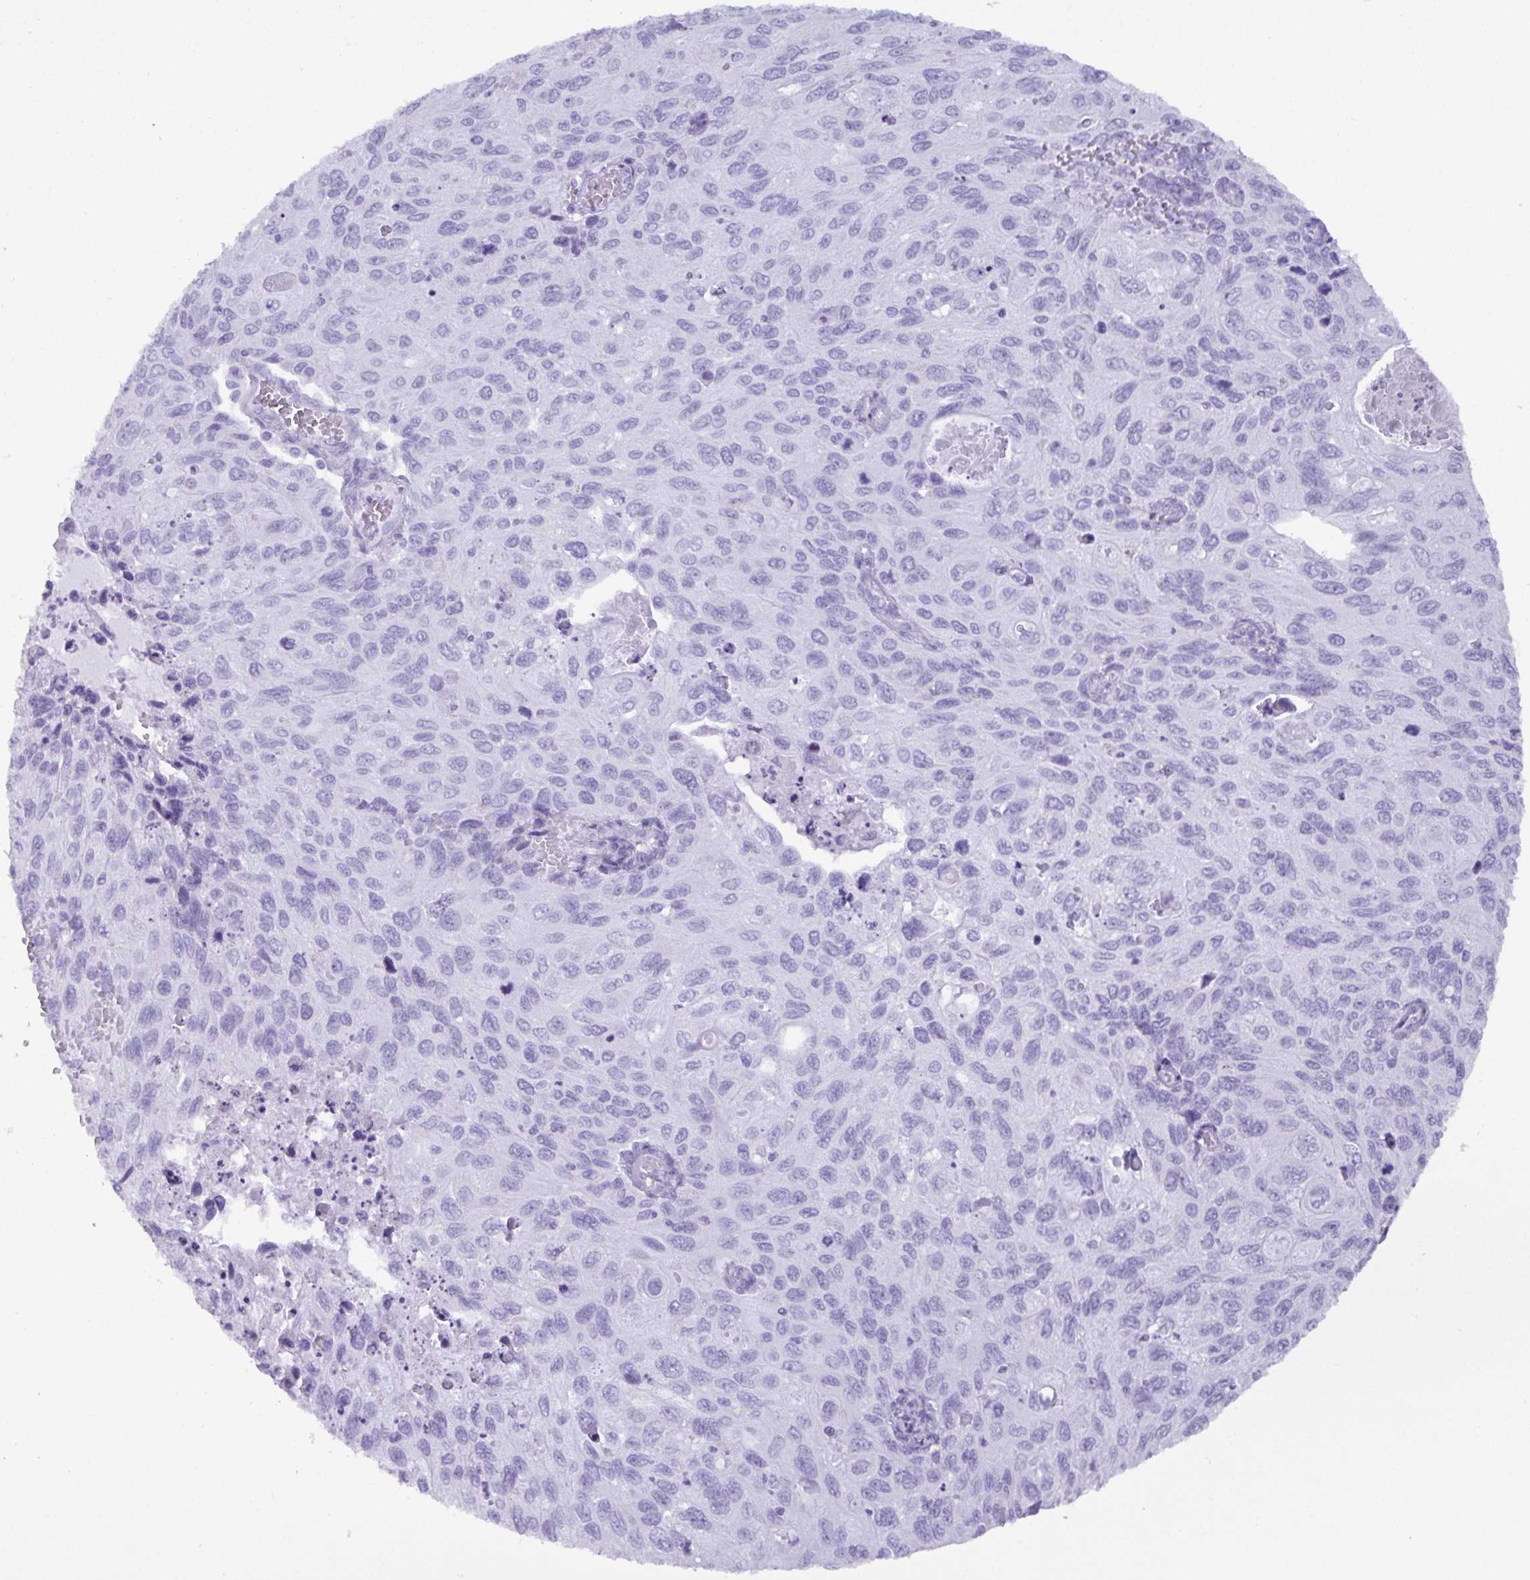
{"staining": {"intensity": "negative", "quantity": "none", "location": "none"}, "tissue": "cervical cancer", "cell_type": "Tumor cells", "image_type": "cancer", "snomed": [{"axis": "morphology", "description": "Squamous cell carcinoma, NOS"}, {"axis": "topography", "description": "Cervix"}], "caption": "DAB (3,3'-diaminobenzidine) immunohistochemical staining of human cervical squamous cell carcinoma exhibits no significant positivity in tumor cells.", "gene": "C4orf33", "patient": {"sex": "female", "age": 70}}